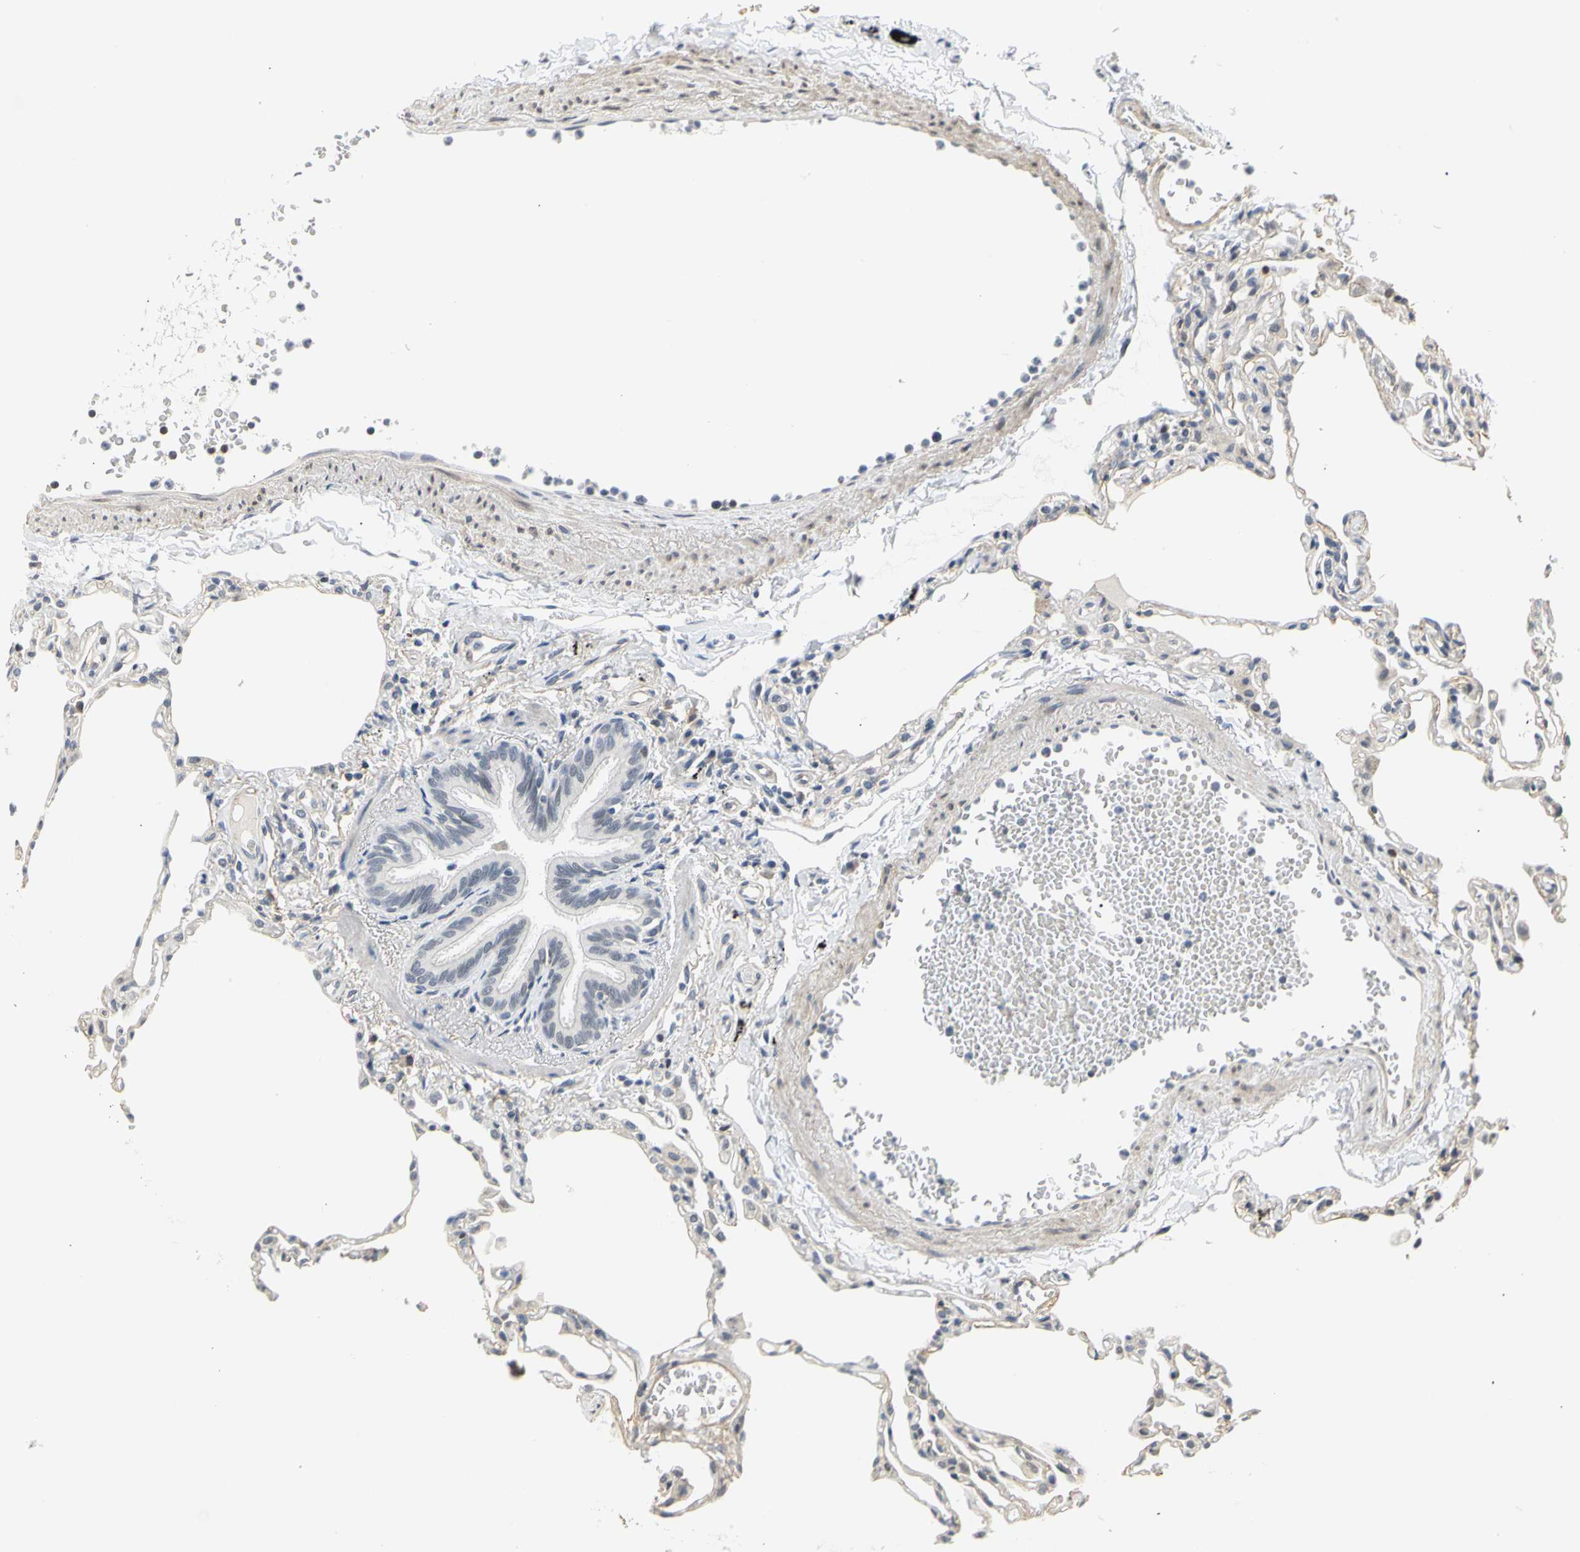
{"staining": {"intensity": "weak", "quantity": "<25%", "location": "cytoplasmic/membranous"}, "tissue": "lung", "cell_type": "Alveolar cells", "image_type": "normal", "snomed": [{"axis": "morphology", "description": "Normal tissue, NOS"}, {"axis": "topography", "description": "Lung"}], "caption": "IHC micrograph of benign lung: lung stained with DAB reveals no significant protein positivity in alveolar cells. (Brightfield microscopy of DAB (3,3'-diaminobenzidine) immunohistochemistry (IHC) at high magnification).", "gene": "IMPG2", "patient": {"sex": "female", "age": 49}}